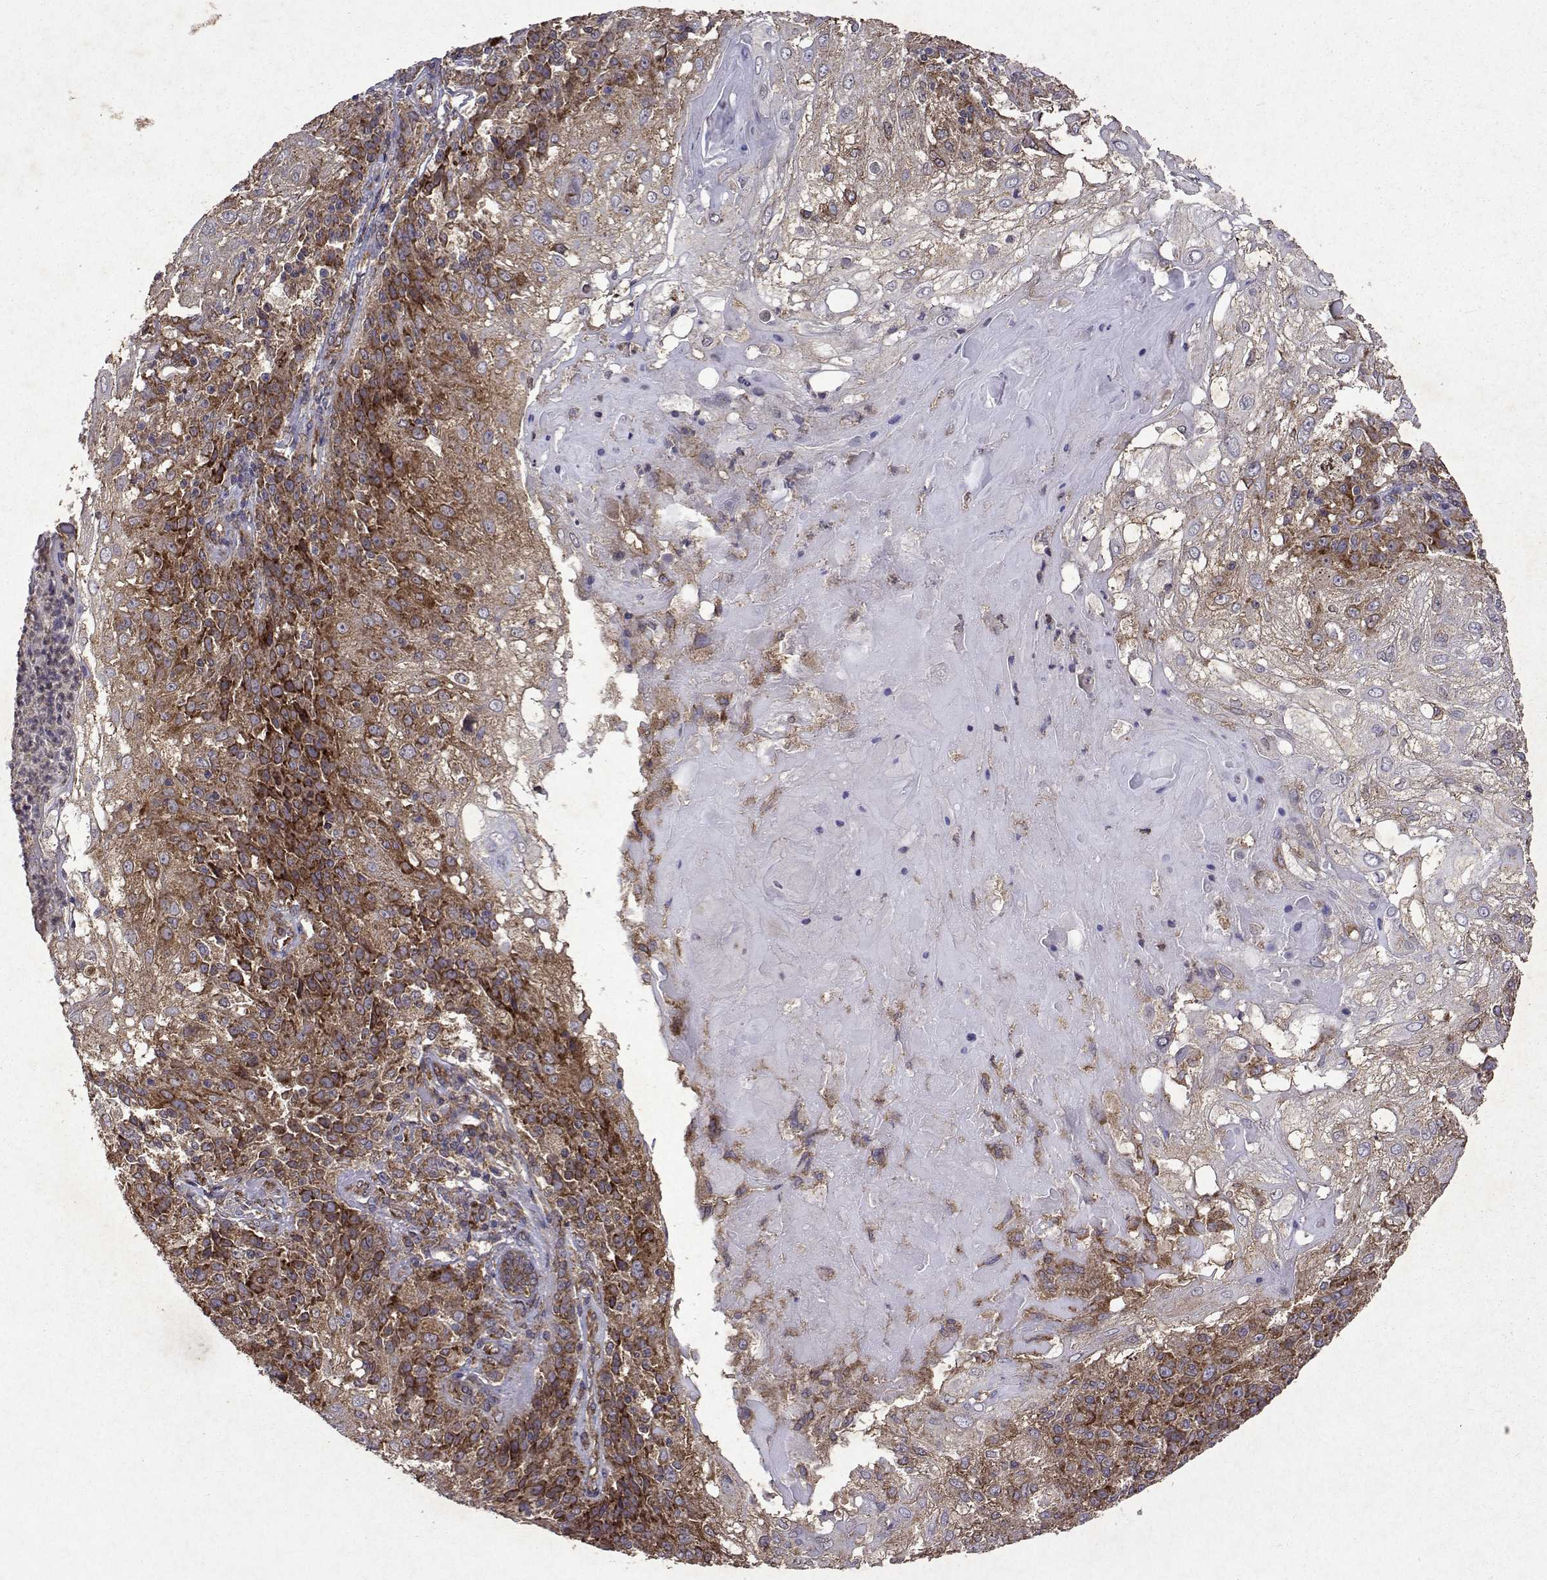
{"staining": {"intensity": "moderate", "quantity": "25%-75%", "location": "cytoplasmic/membranous"}, "tissue": "skin cancer", "cell_type": "Tumor cells", "image_type": "cancer", "snomed": [{"axis": "morphology", "description": "Normal tissue, NOS"}, {"axis": "morphology", "description": "Squamous cell carcinoma, NOS"}, {"axis": "topography", "description": "Skin"}], "caption": "Skin cancer (squamous cell carcinoma) stained for a protein (brown) shows moderate cytoplasmic/membranous positive expression in approximately 25%-75% of tumor cells.", "gene": "TARBP2", "patient": {"sex": "female", "age": 83}}